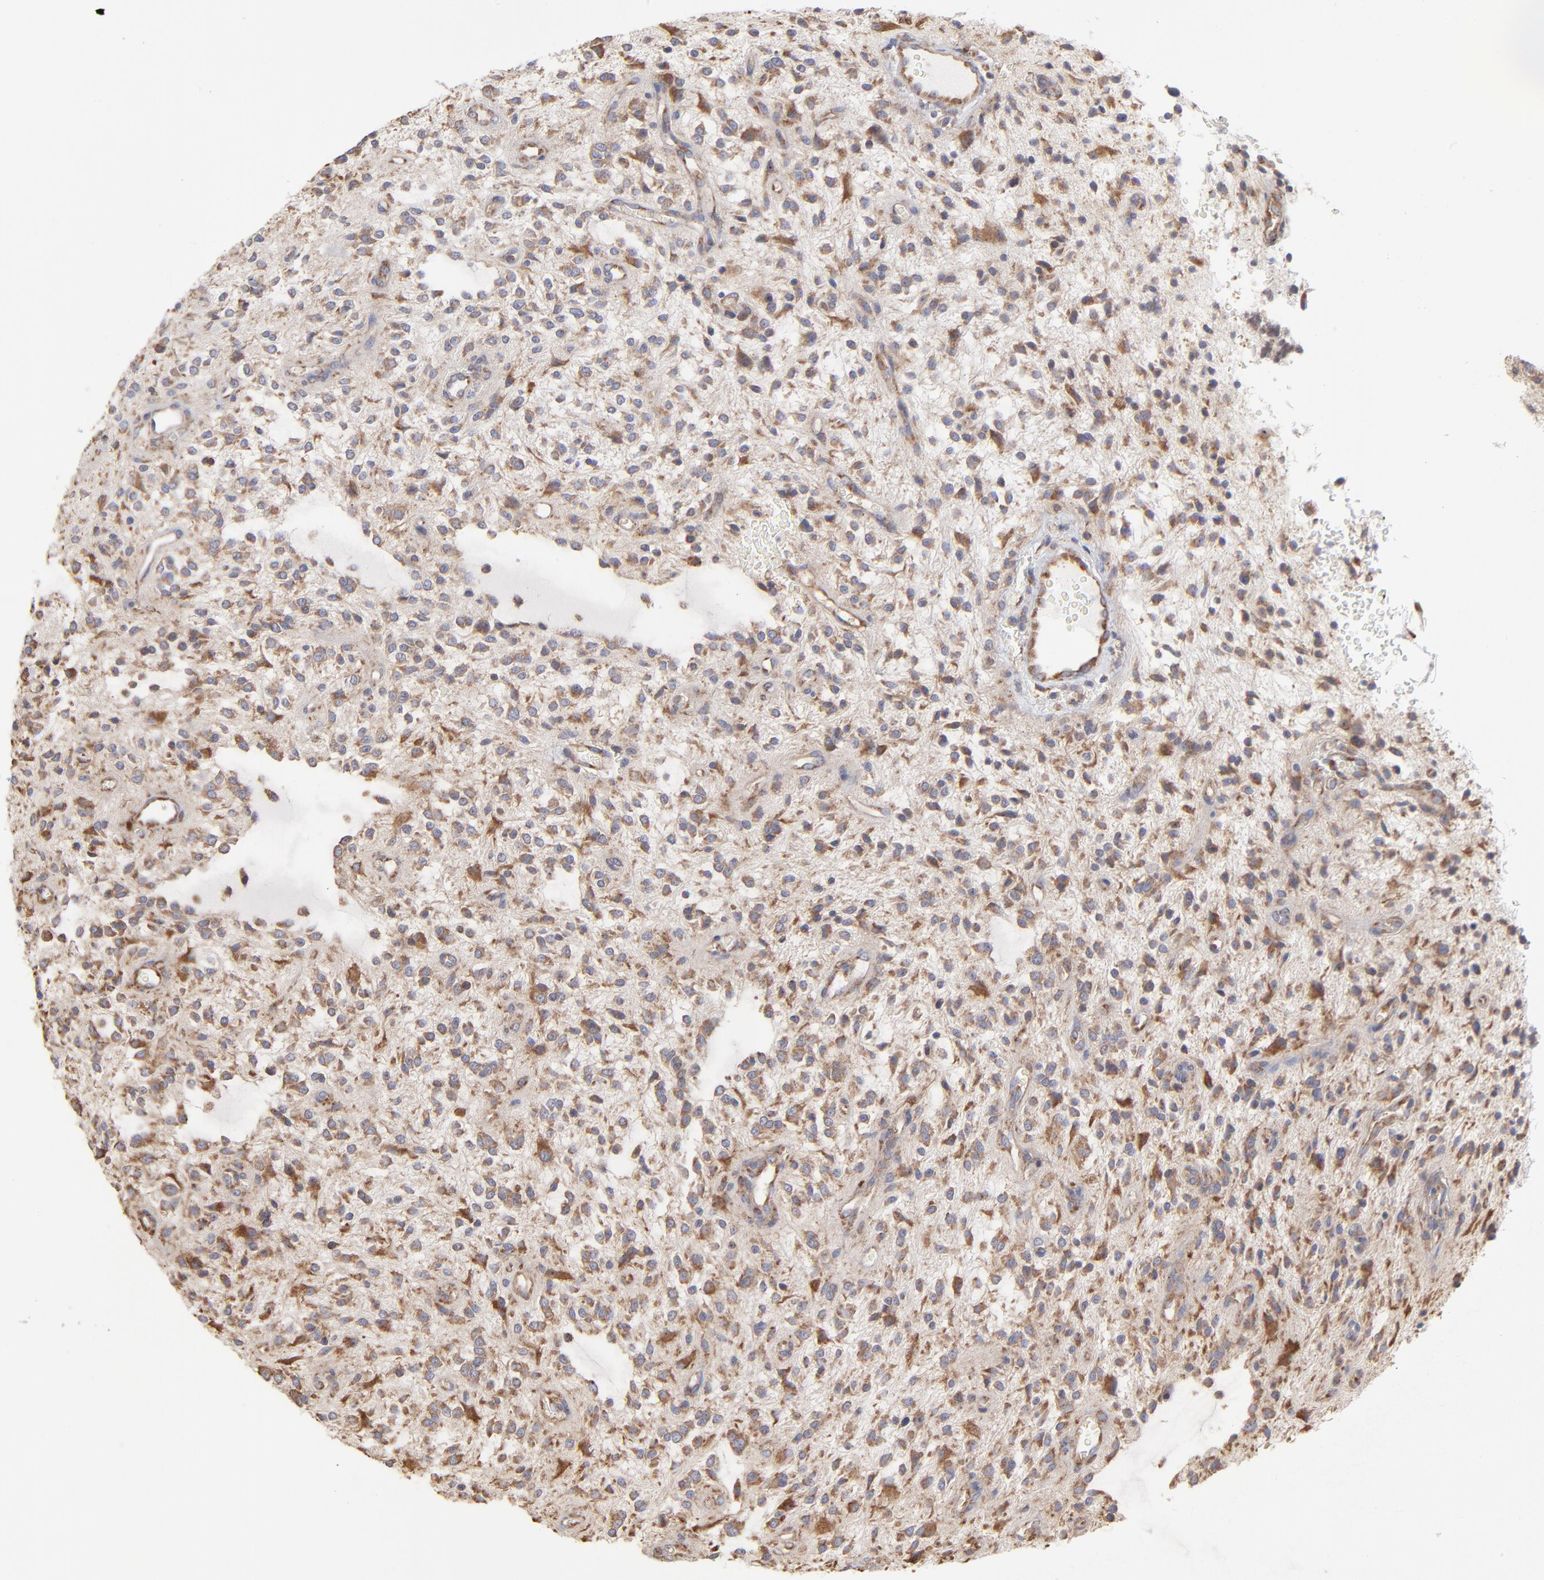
{"staining": {"intensity": "moderate", "quantity": ">75%", "location": "cytoplasmic/membranous"}, "tissue": "glioma", "cell_type": "Tumor cells", "image_type": "cancer", "snomed": [{"axis": "morphology", "description": "Glioma, malignant, NOS"}, {"axis": "topography", "description": "Cerebellum"}], "caption": "IHC photomicrograph of human malignant glioma stained for a protein (brown), which displays medium levels of moderate cytoplasmic/membranous positivity in about >75% of tumor cells.", "gene": "RPL3", "patient": {"sex": "female", "age": 10}}